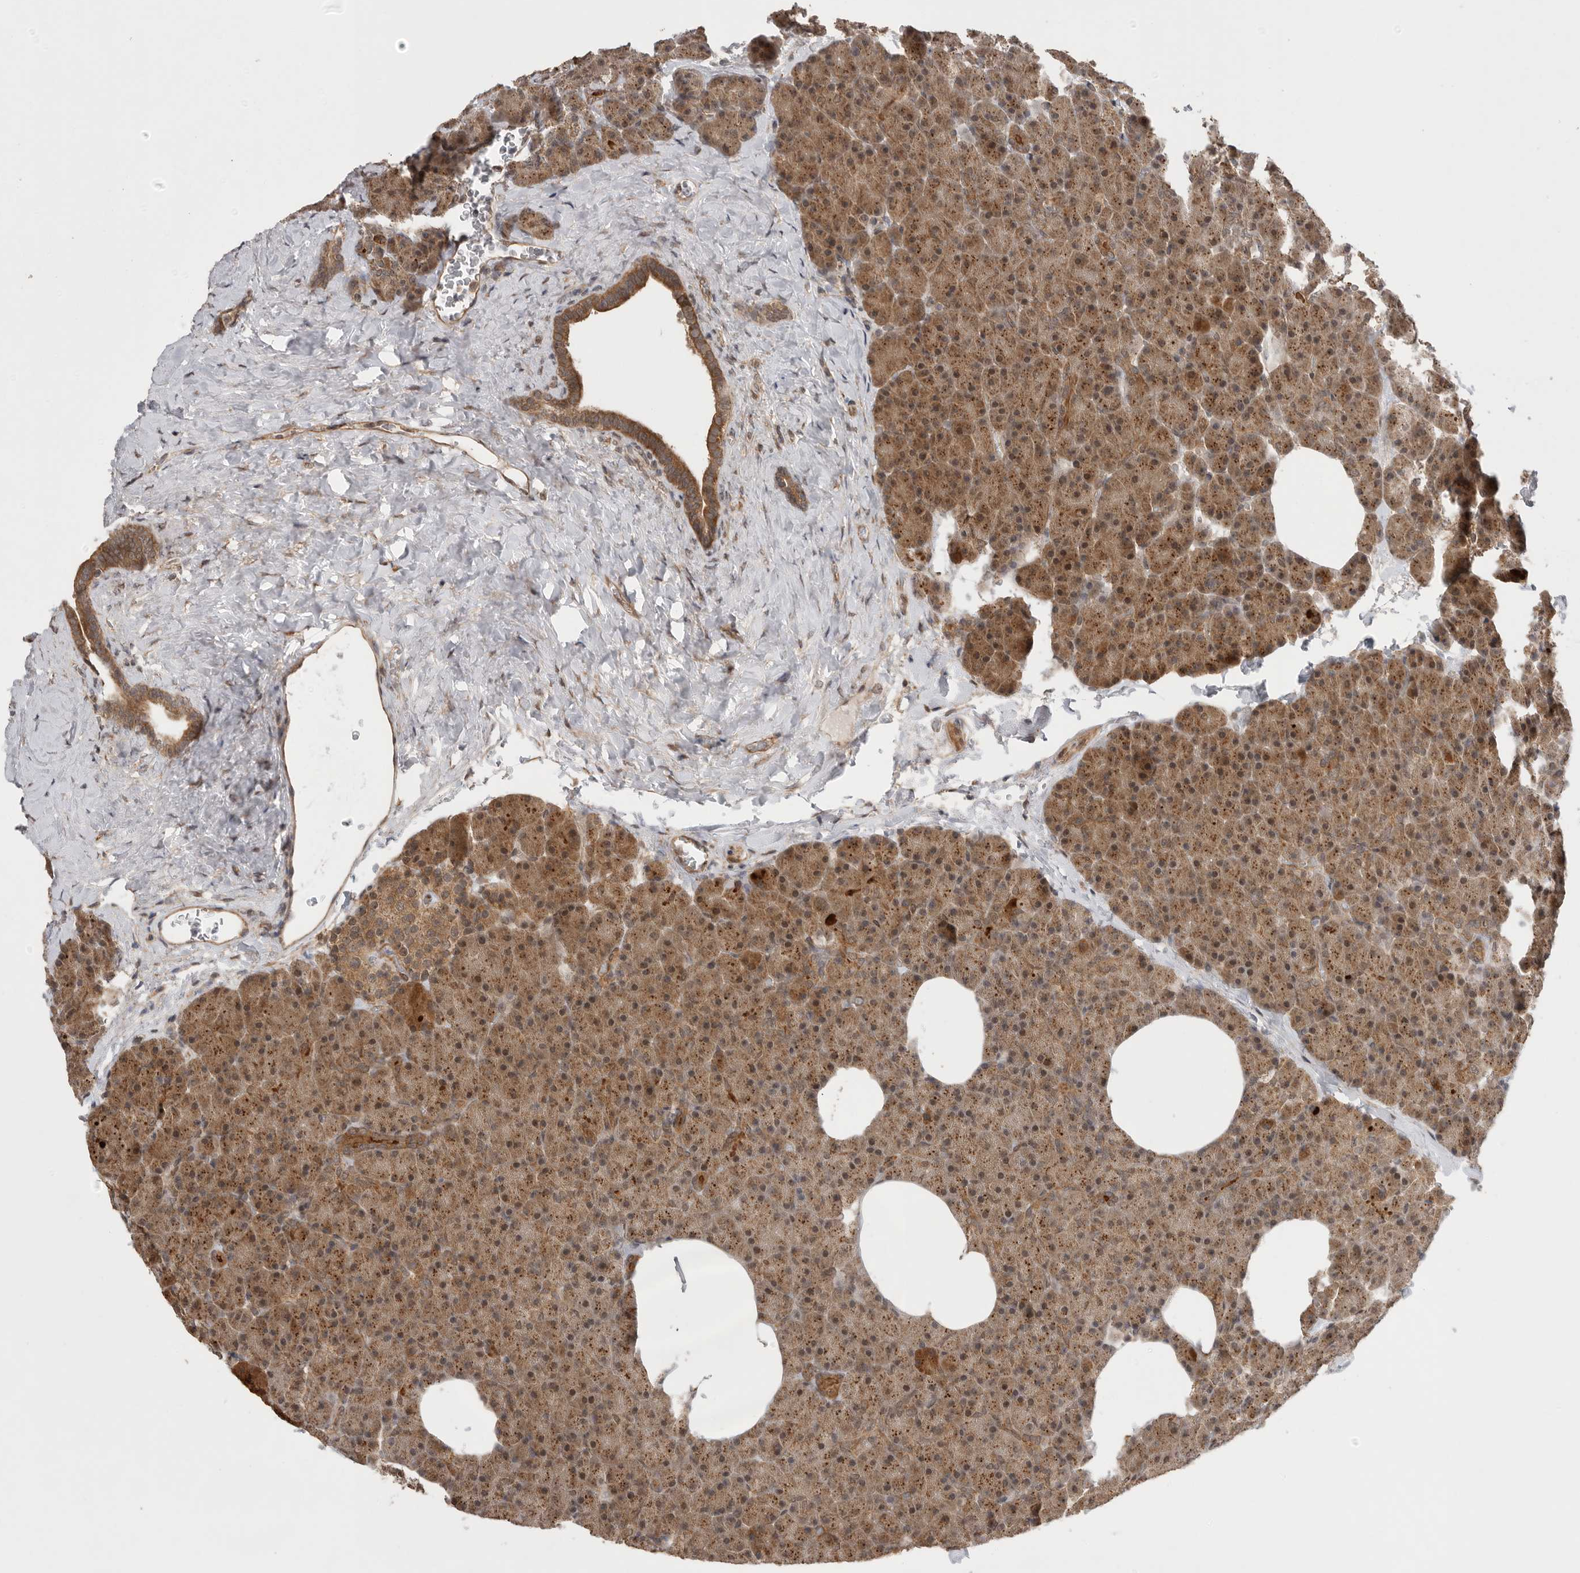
{"staining": {"intensity": "moderate", "quantity": ">75%", "location": "cytoplasmic/membranous"}, "tissue": "pancreas", "cell_type": "Exocrine glandular cells", "image_type": "normal", "snomed": [{"axis": "morphology", "description": "Normal tissue, NOS"}, {"axis": "morphology", "description": "Carcinoid, malignant, NOS"}, {"axis": "topography", "description": "Pancreas"}], "caption": "Immunohistochemical staining of benign pancreas exhibits medium levels of moderate cytoplasmic/membranous staining in approximately >75% of exocrine glandular cells. (DAB (3,3'-diaminobenzidine) IHC, brown staining for protein, blue staining for nuclei).", "gene": "VPS50", "patient": {"sex": "female", "age": 35}}